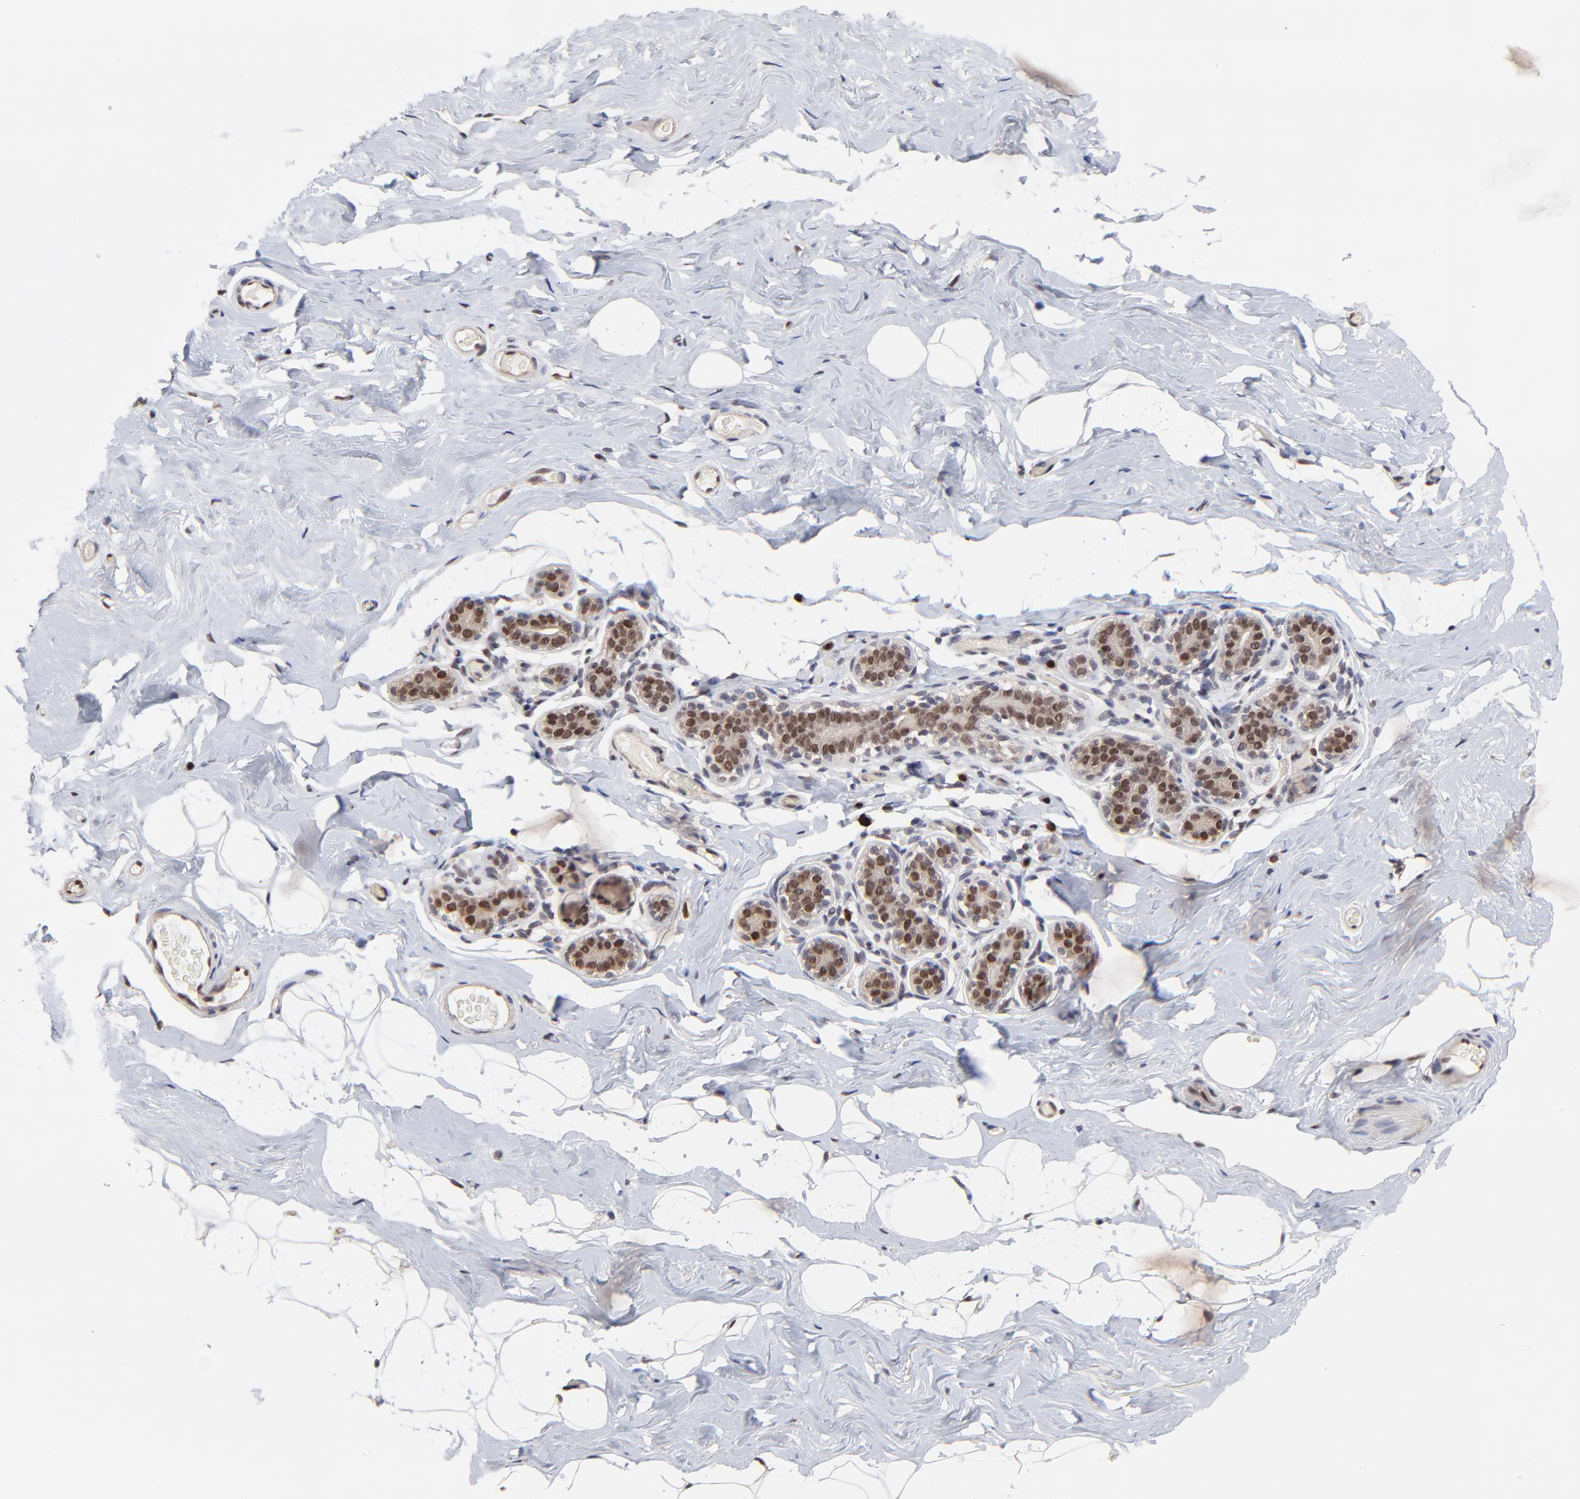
{"staining": {"intensity": "moderate", "quantity": ">75%", "location": "nuclear"}, "tissue": "breast", "cell_type": "Adipocytes", "image_type": "normal", "snomed": [{"axis": "morphology", "description": "Normal tissue, NOS"}, {"axis": "topography", "description": "Breast"}, {"axis": "topography", "description": "Soft tissue"}], "caption": "An image showing moderate nuclear staining in about >75% of adipocytes in unremarkable breast, as visualized by brown immunohistochemical staining.", "gene": "DSN1", "patient": {"sex": "female", "age": 75}}